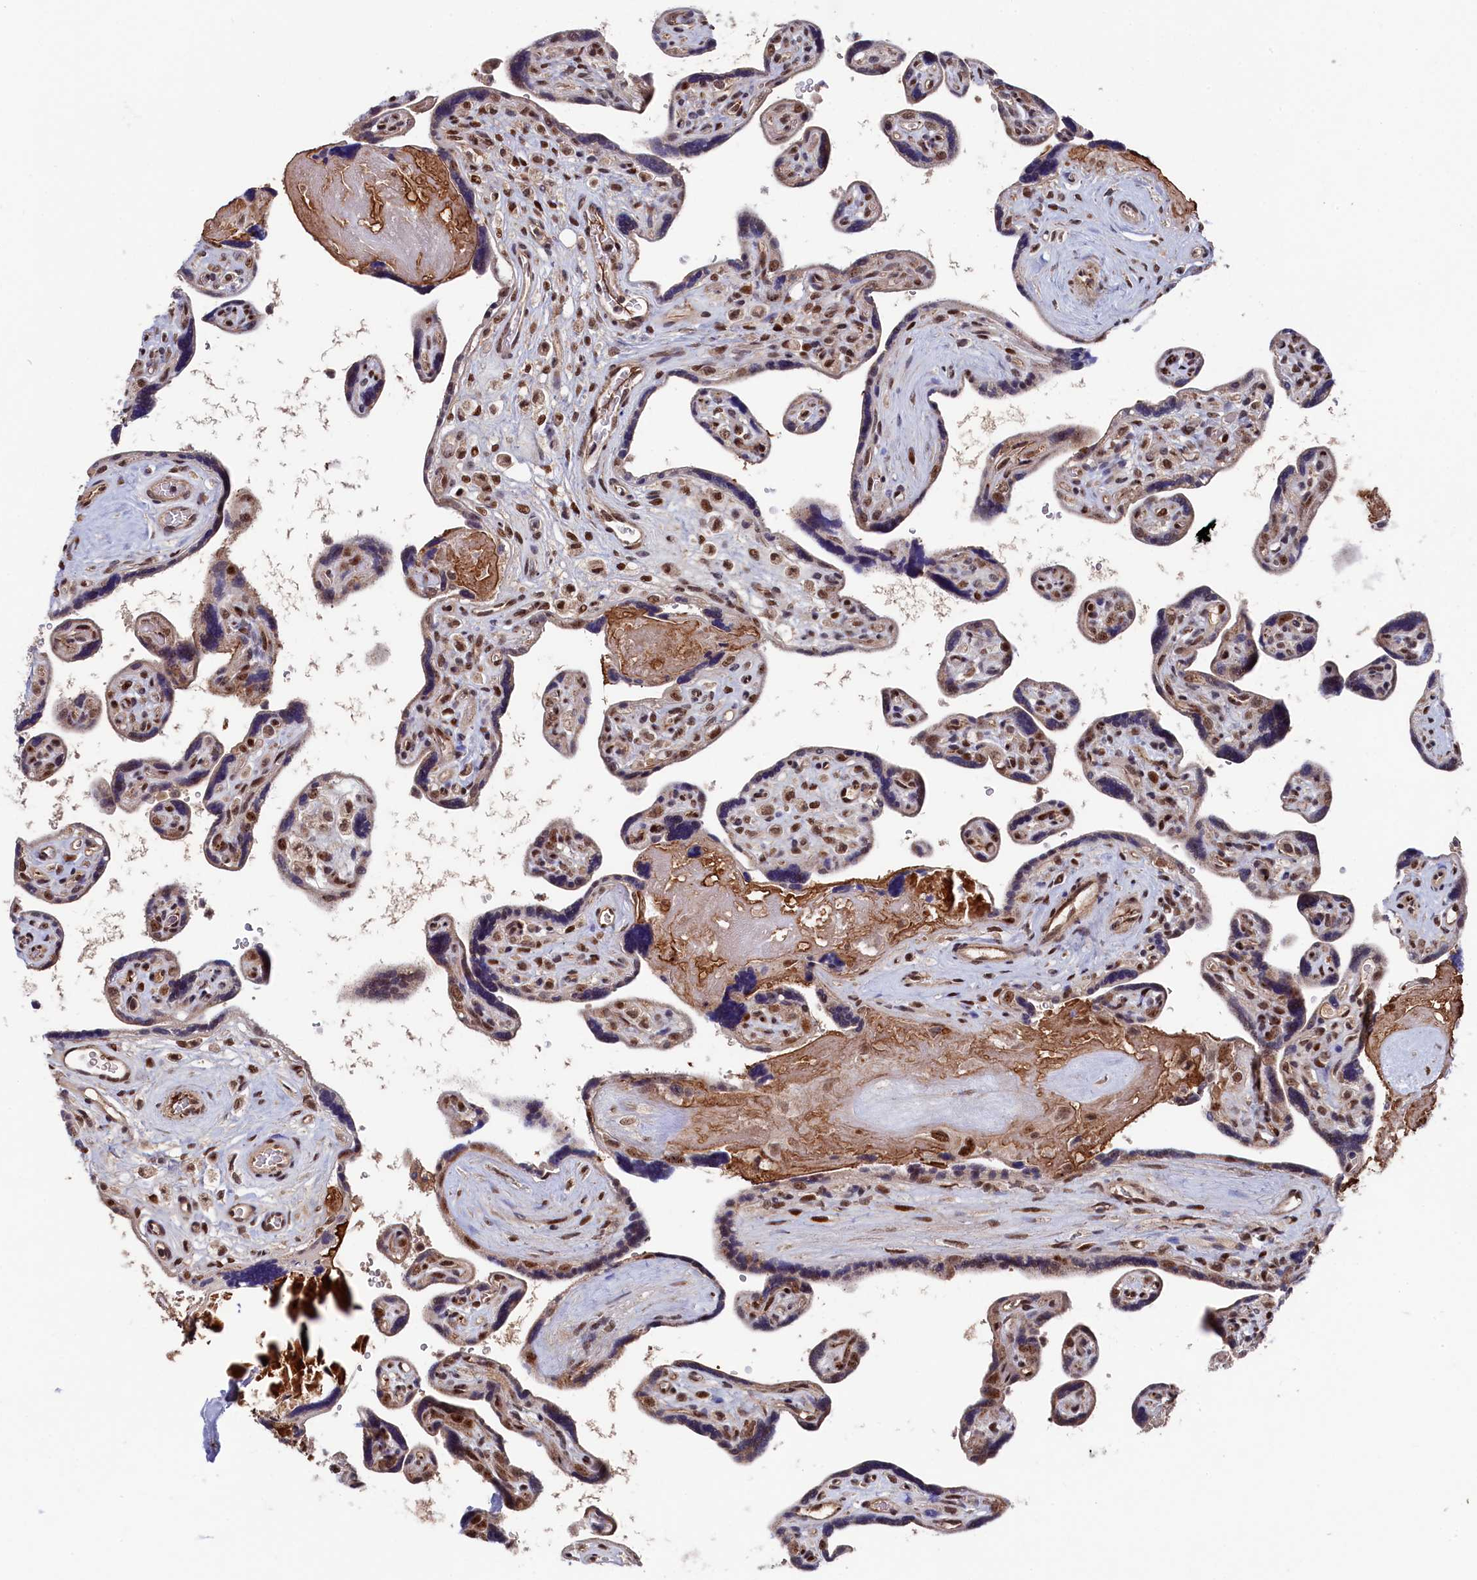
{"staining": {"intensity": "moderate", "quantity": "25%-75%", "location": "cytoplasmic/membranous"}, "tissue": "placenta", "cell_type": "Trophoblastic cells", "image_type": "normal", "snomed": [{"axis": "morphology", "description": "Normal tissue, NOS"}, {"axis": "topography", "description": "Placenta"}], "caption": "This photomicrograph shows immunohistochemistry (IHC) staining of normal human placenta, with medium moderate cytoplasmic/membranous positivity in approximately 25%-75% of trophoblastic cells.", "gene": "CLPX", "patient": {"sex": "female", "age": 39}}